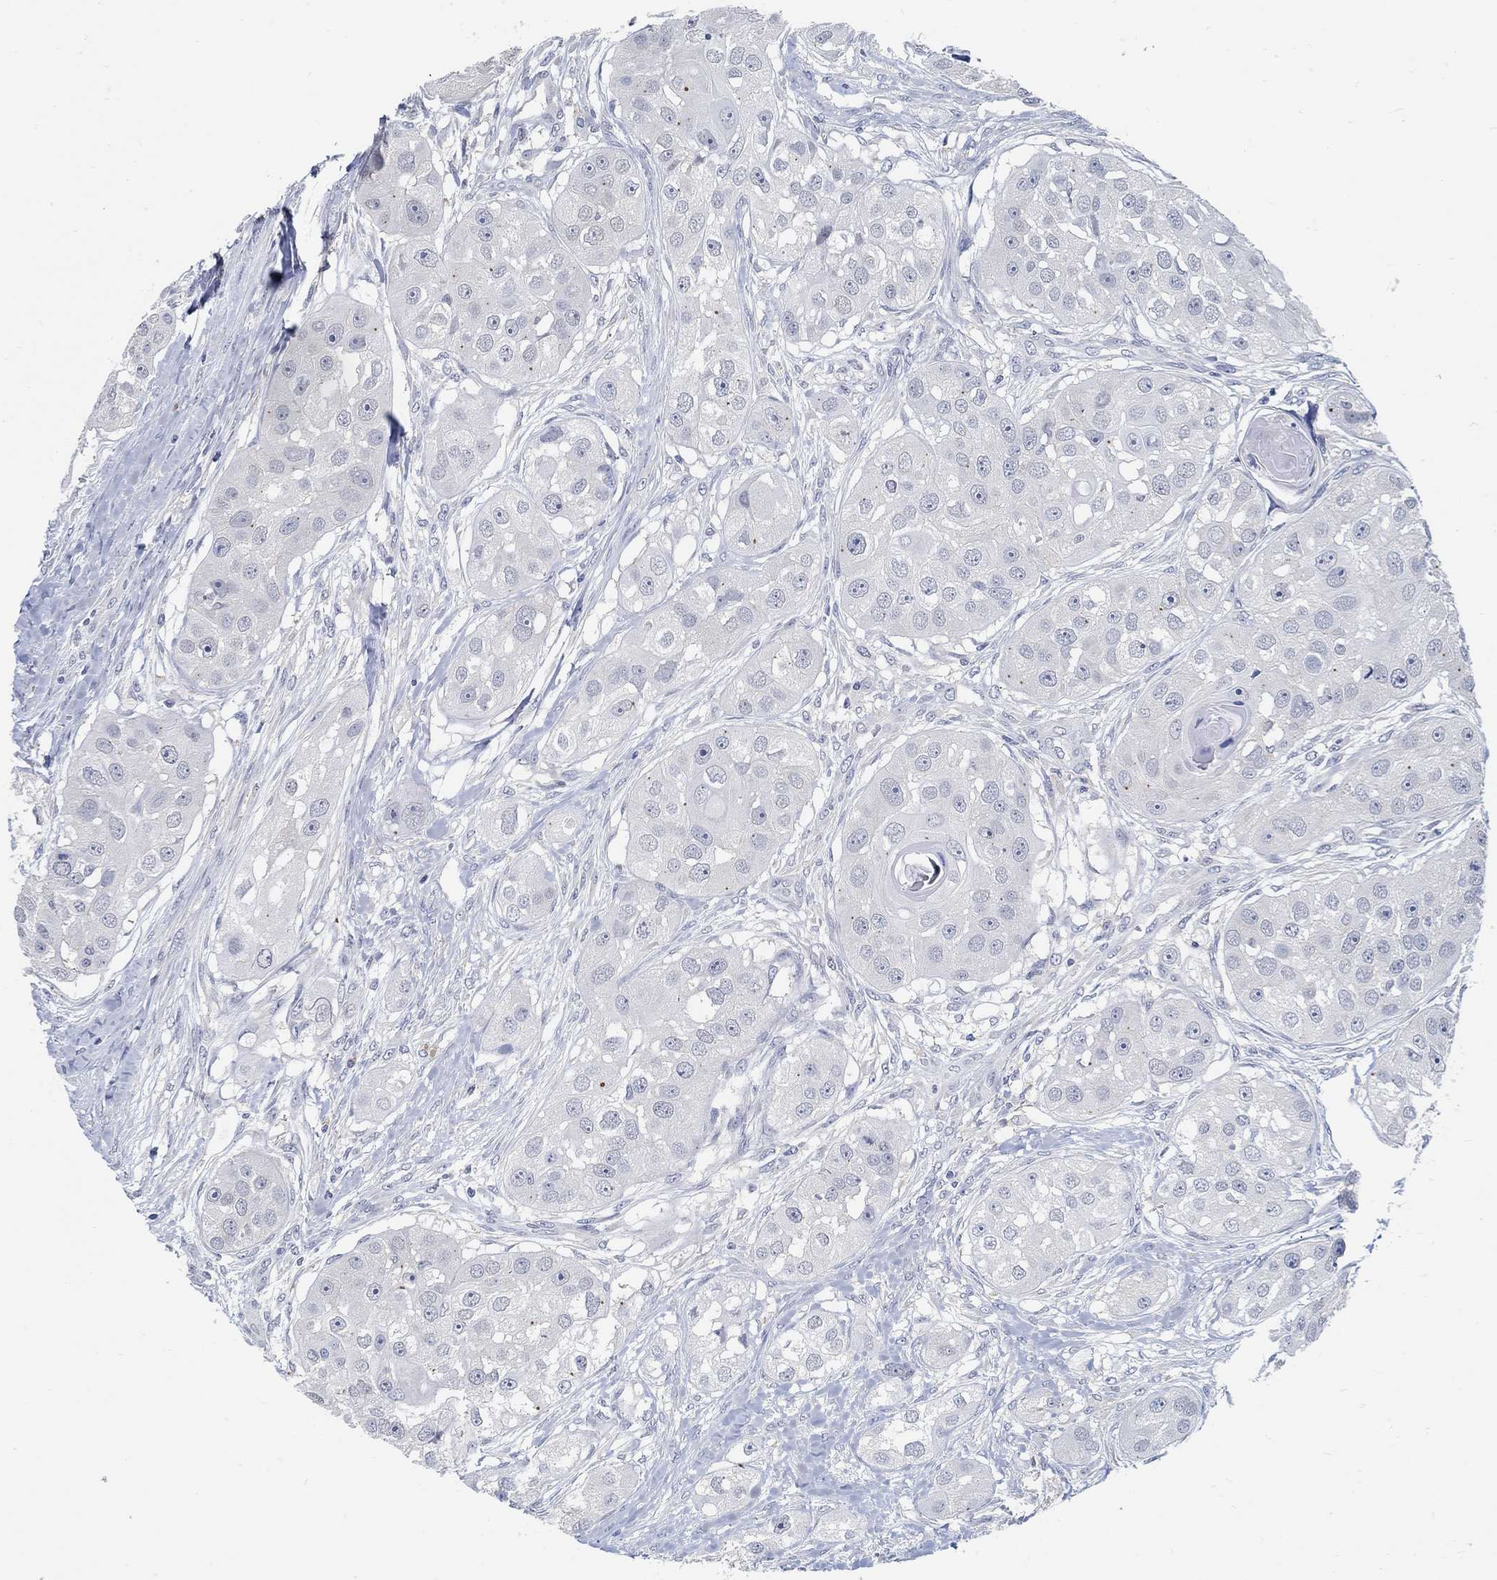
{"staining": {"intensity": "negative", "quantity": "none", "location": "none"}, "tissue": "head and neck cancer", "cell_type": "Tumor cells", "image_type": "cancer", "snomed": [{"axis": "morphology", "description": "Normal tissue, NOS"}, {"axis": "morphology", "description": "Squamous cell carcinoma, NOS"}, {"axis": "topography", "description": "Skeletal muscle"}, {"axis": "topography", "description": "Head-Neck"}], "caption": "Immunohistochemistry of head and neck squamous cell carcinoma reveals no expression in tumor cells.", "gene": "PCDH11X", "patient": {"sex": "male", "age": 51}}